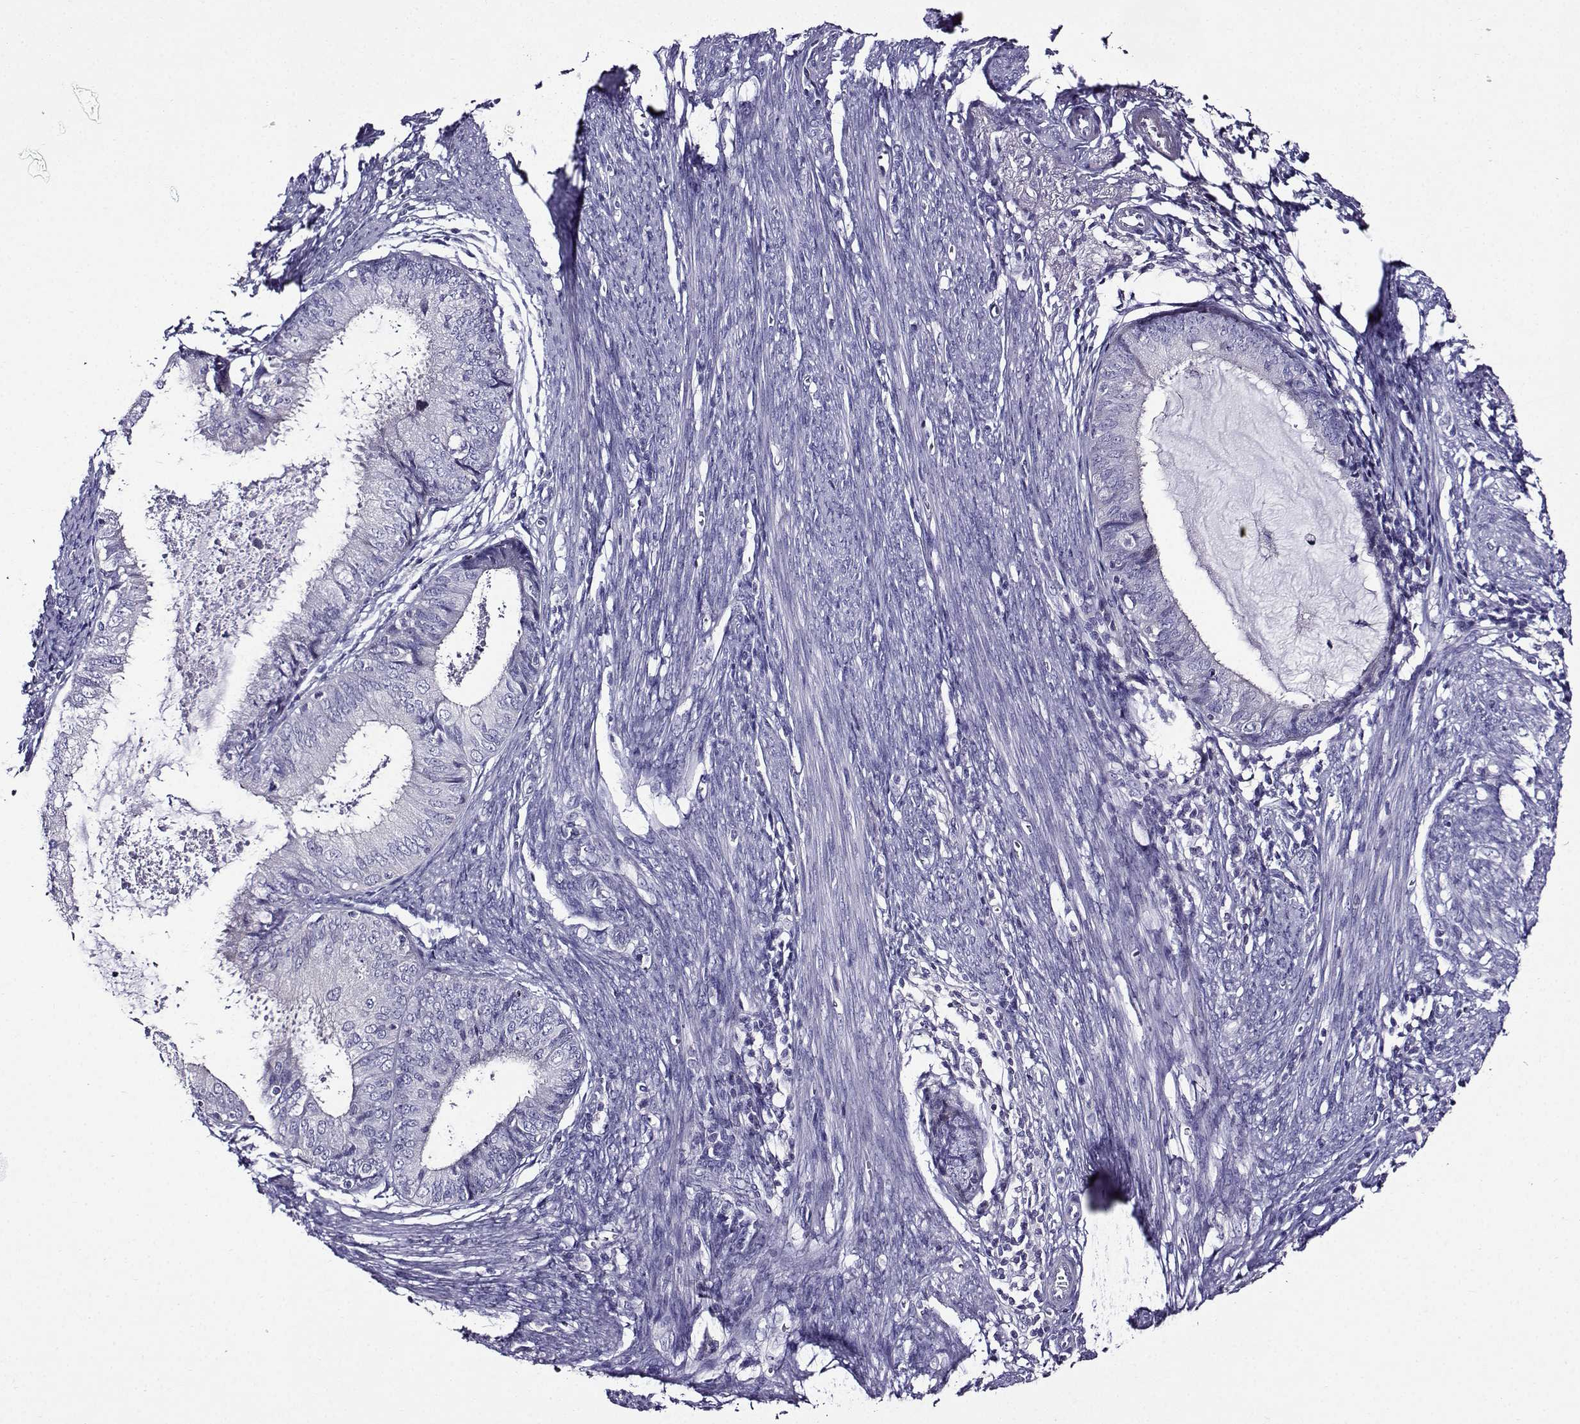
{"staining": {"intensity": "negative", "quantity": "none", "location": "none"}, "tissue": "endometrial cancer", "cell_type": "Tumor cells", "image_type": "cancer", "snomed": [{"axis": "morphology", "description": "Adenocarcinoma, NOS"}, {"axis": "topography", "description": "Endometrium"}], "caption": "High magnification brightfield microscopy of endometrial adenocarcinoma stained with DAB (3,3'-diaminobenzidine) (brown) and counterstained with hematoxylin (blue): tumor cells show no significant expression.", "gene": "TMEM266", "patient": {"sex": "female", "age": 57}}